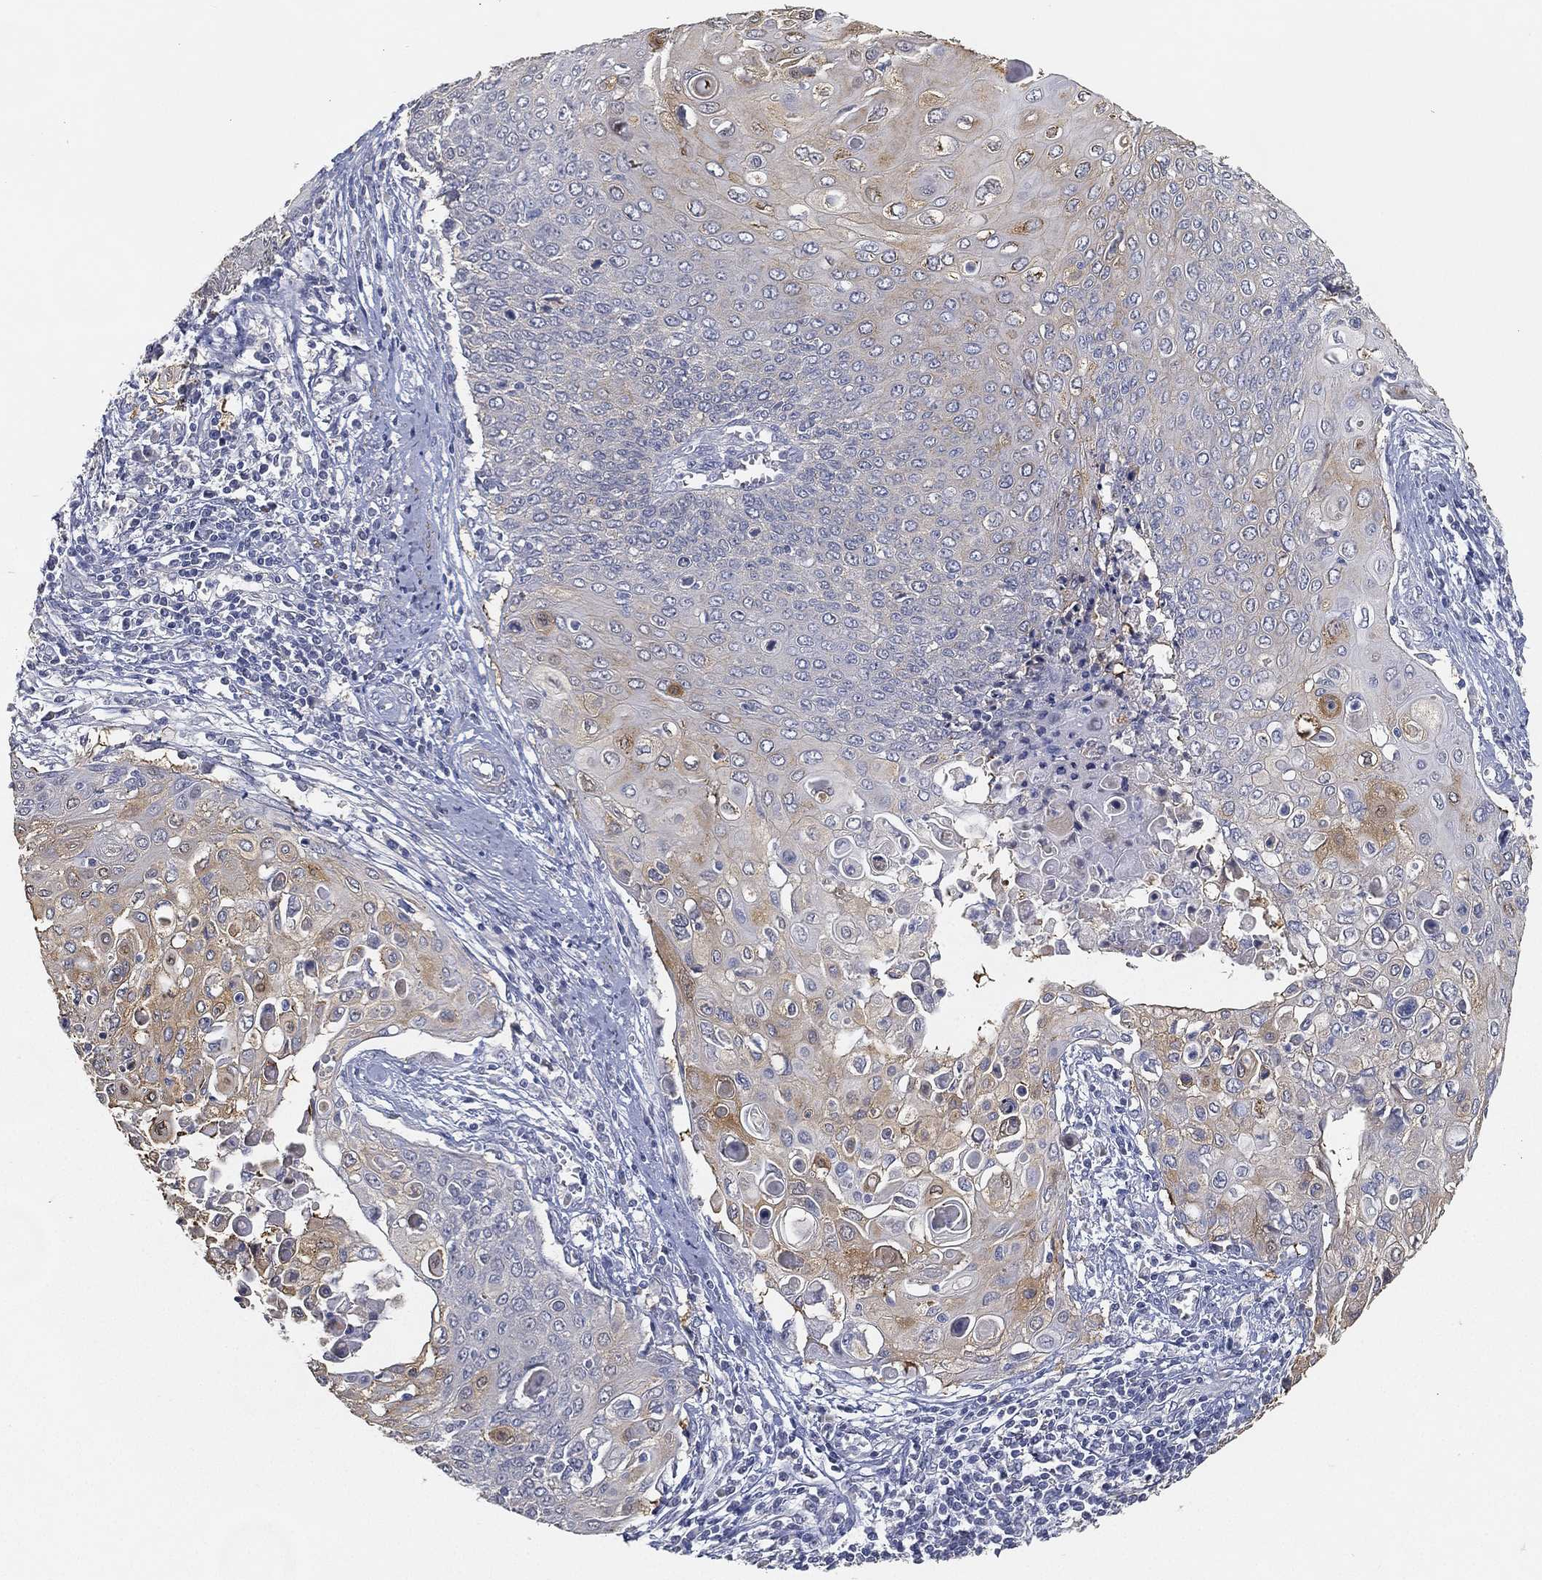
{"staining": {"intensity": "moderate", "quantity": "<25%", "location": "cytoplasmic/membranous"}, "tissue": "cervical cancer", "cell_type": "Tumor cells", "image_type": "cancer", "snomed": [{"axis": "morphology", "description": "Squamous cell carcinoma, NOS"}, {"axis": "topography", "description": "Cervix"}], "caption": "Human cervical cancer (squamous cell carcinoma) stained with a brown dye shows moderate cytoplasmic/membranous positive expression in about <25% of tumor cells.", "gene": "GPR61", "patient": {"sex": "female", "age": 39}}